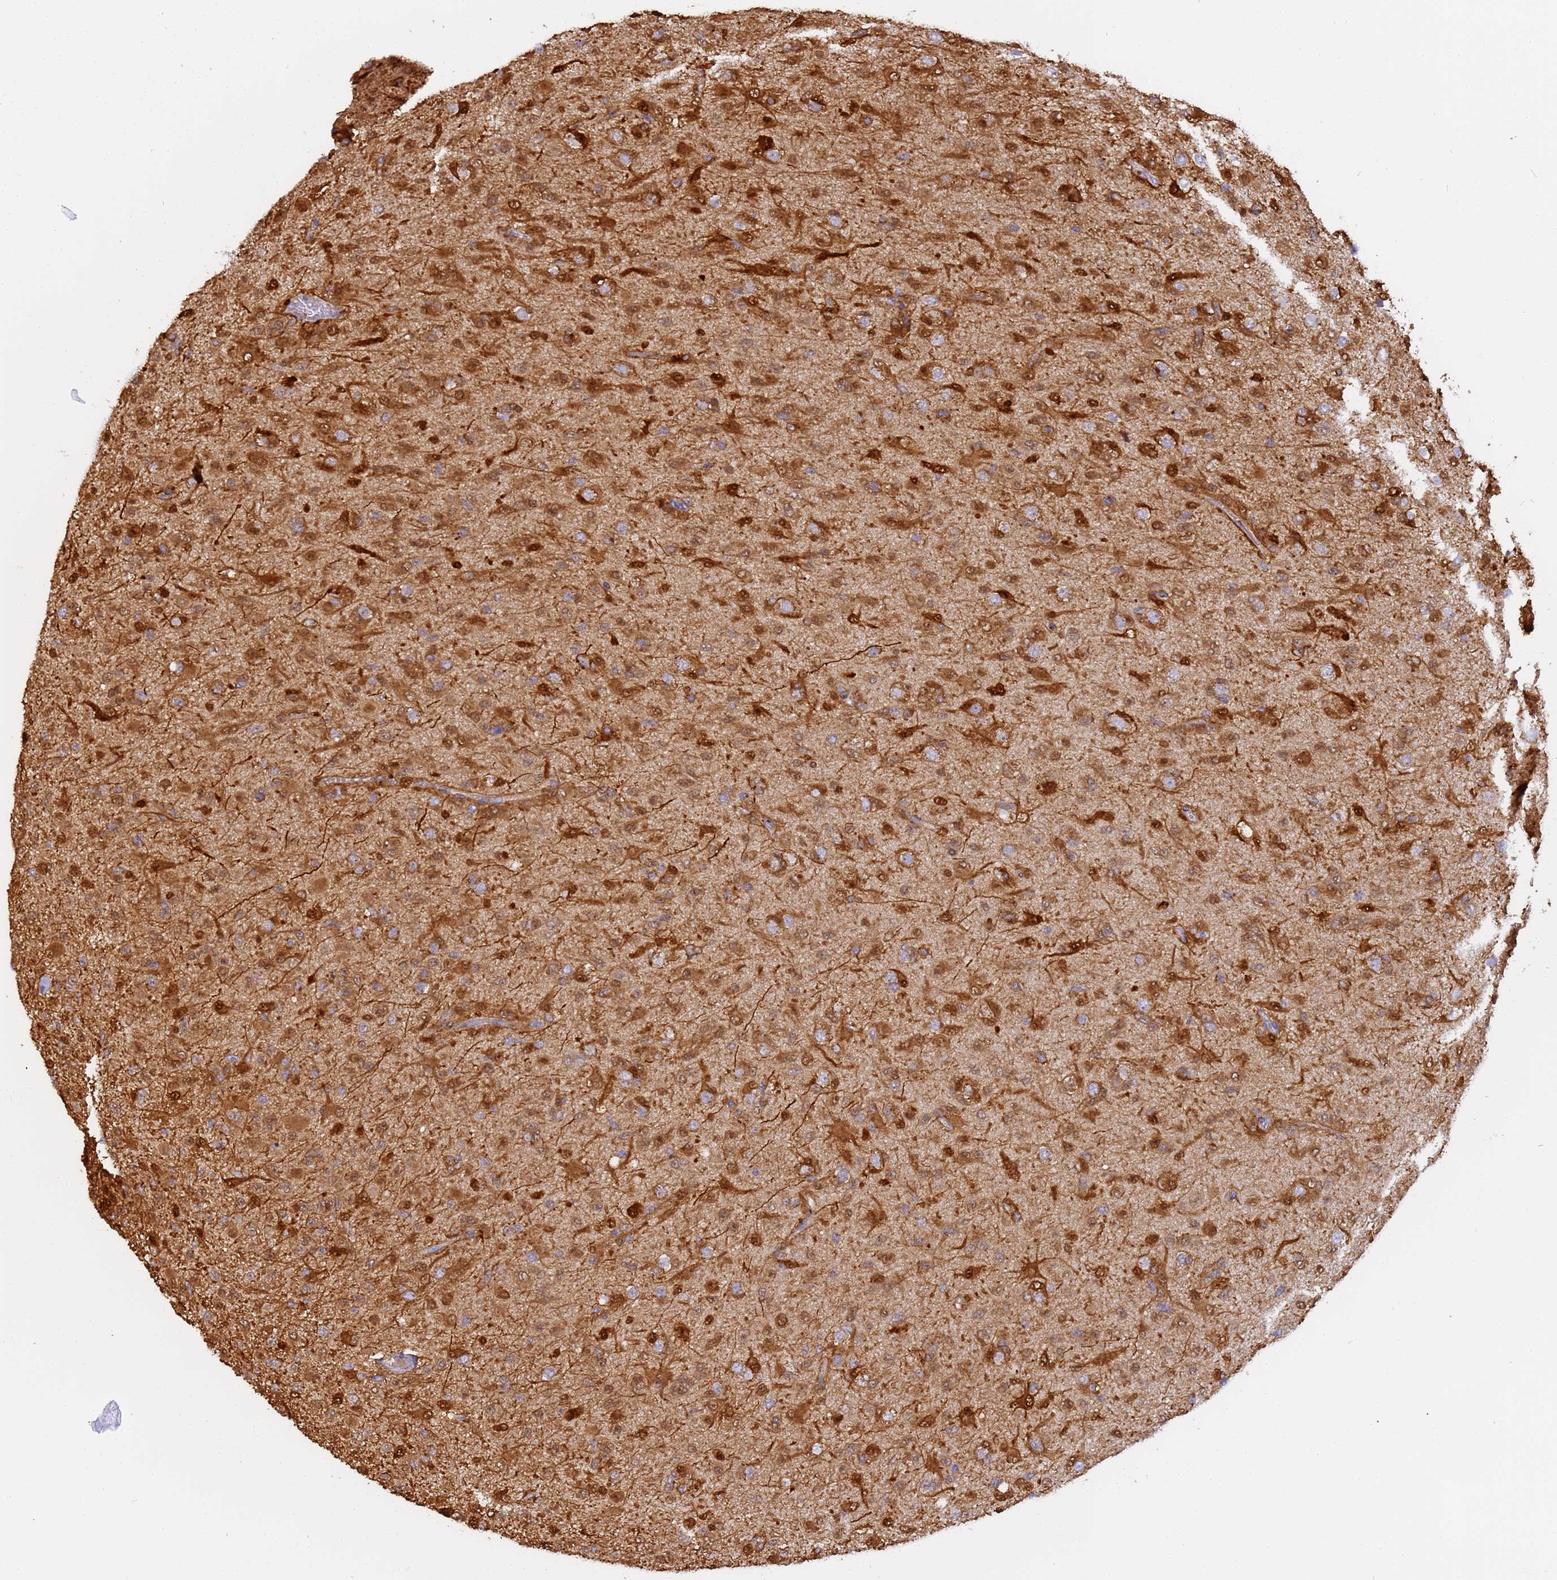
{"staining": {"intensity": "strong", "quantity": "25%-75%", "location": "cytoplasmic/membranous"}, "tissue": "glioma", "cell_type": "Tumor cells", "image_type": "cancer", "snomed": [{"axis": "morphology", "description": "Glioma, malignant, Low grade"}, {"axis": "topography", "description": "Brain"}], "caption": "Protein expression analysis of malignant glioma (low-grade) shows strong cytoplasmic/membranous expression in about 25%-75% of tumor cells.", "gene": "M6PR", "patient": {"sex": "male", "age": 65}}